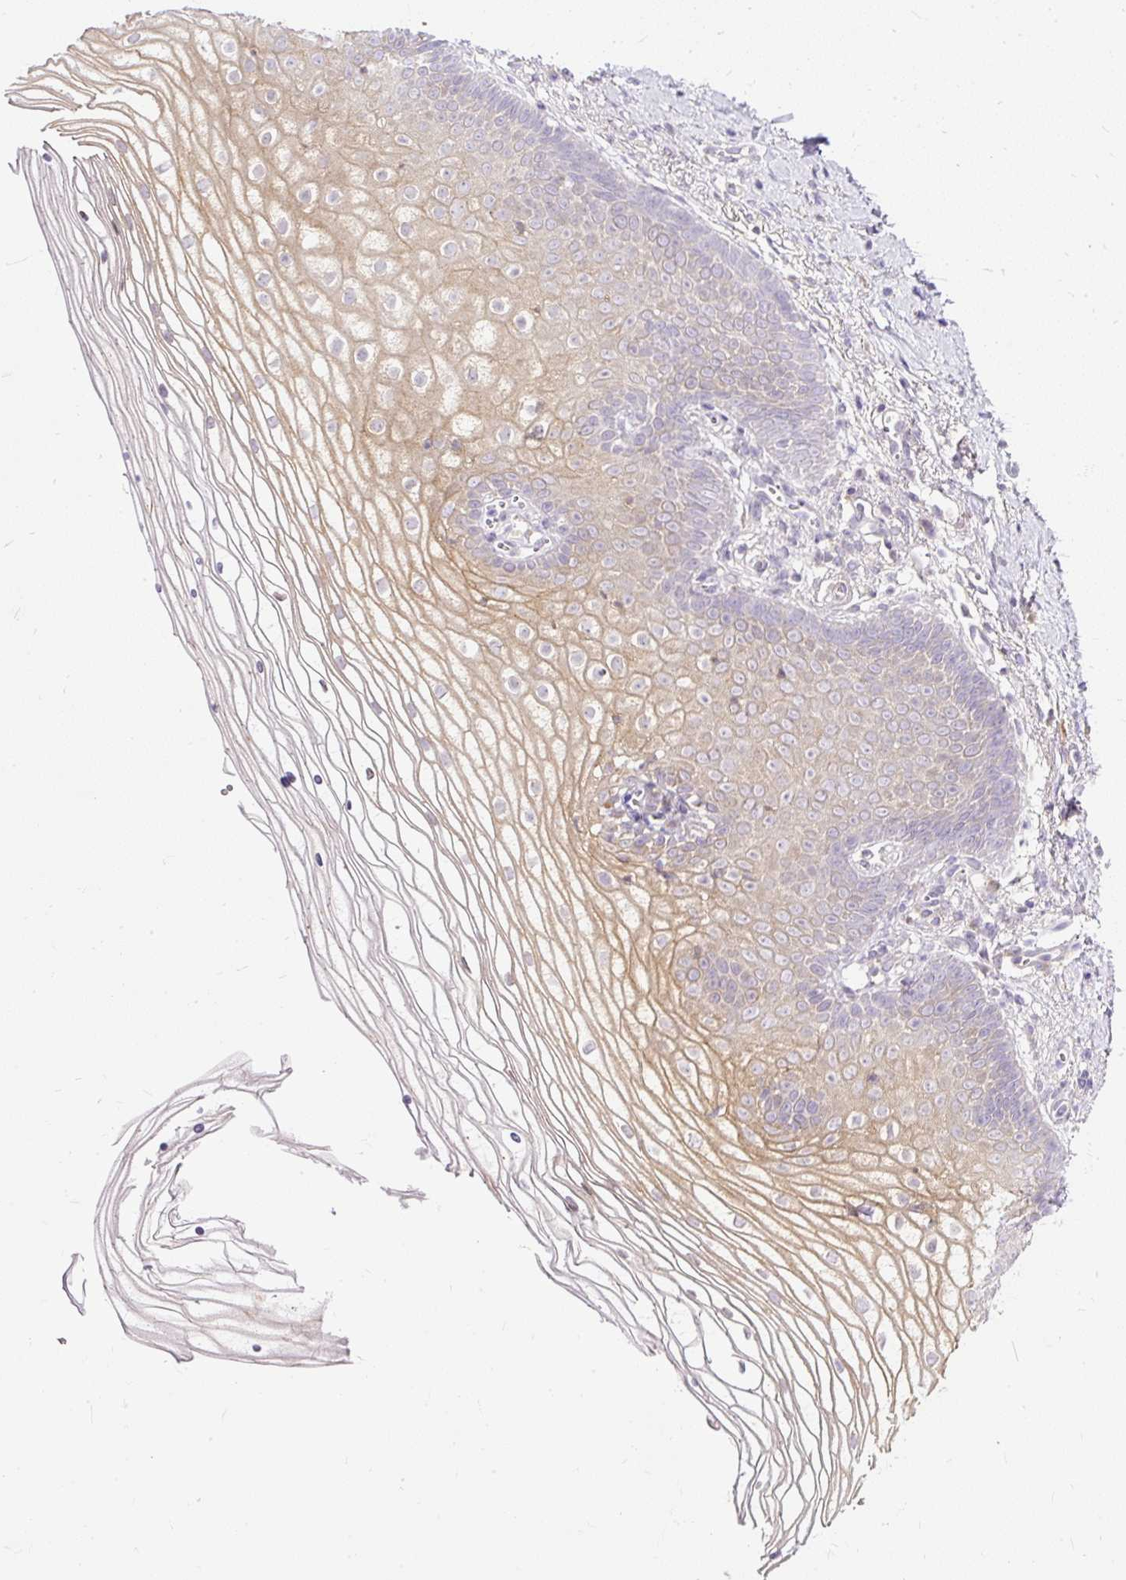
{"staining": {"intensity": "moderate", "quantity": "<25%", "location": "cytoplasmic/membranous"}, "tissue": "vagina", "cell_type": "Squamous epithelial cells", "image_type": "normal", "snomed": [{"axis": "morphology", "description": "Normal tissue, NOS"}, {"axis": "topography", "description": "Vagina"}], "caption": "Immunohistochemical staining of normal human vagina demonstrates low levels of moderate cytoplasmic/membranous expression in about <25% of squamous epithelial cells.", "gene": "AMFR", "patient": {"sex": "female", "age": 56}}